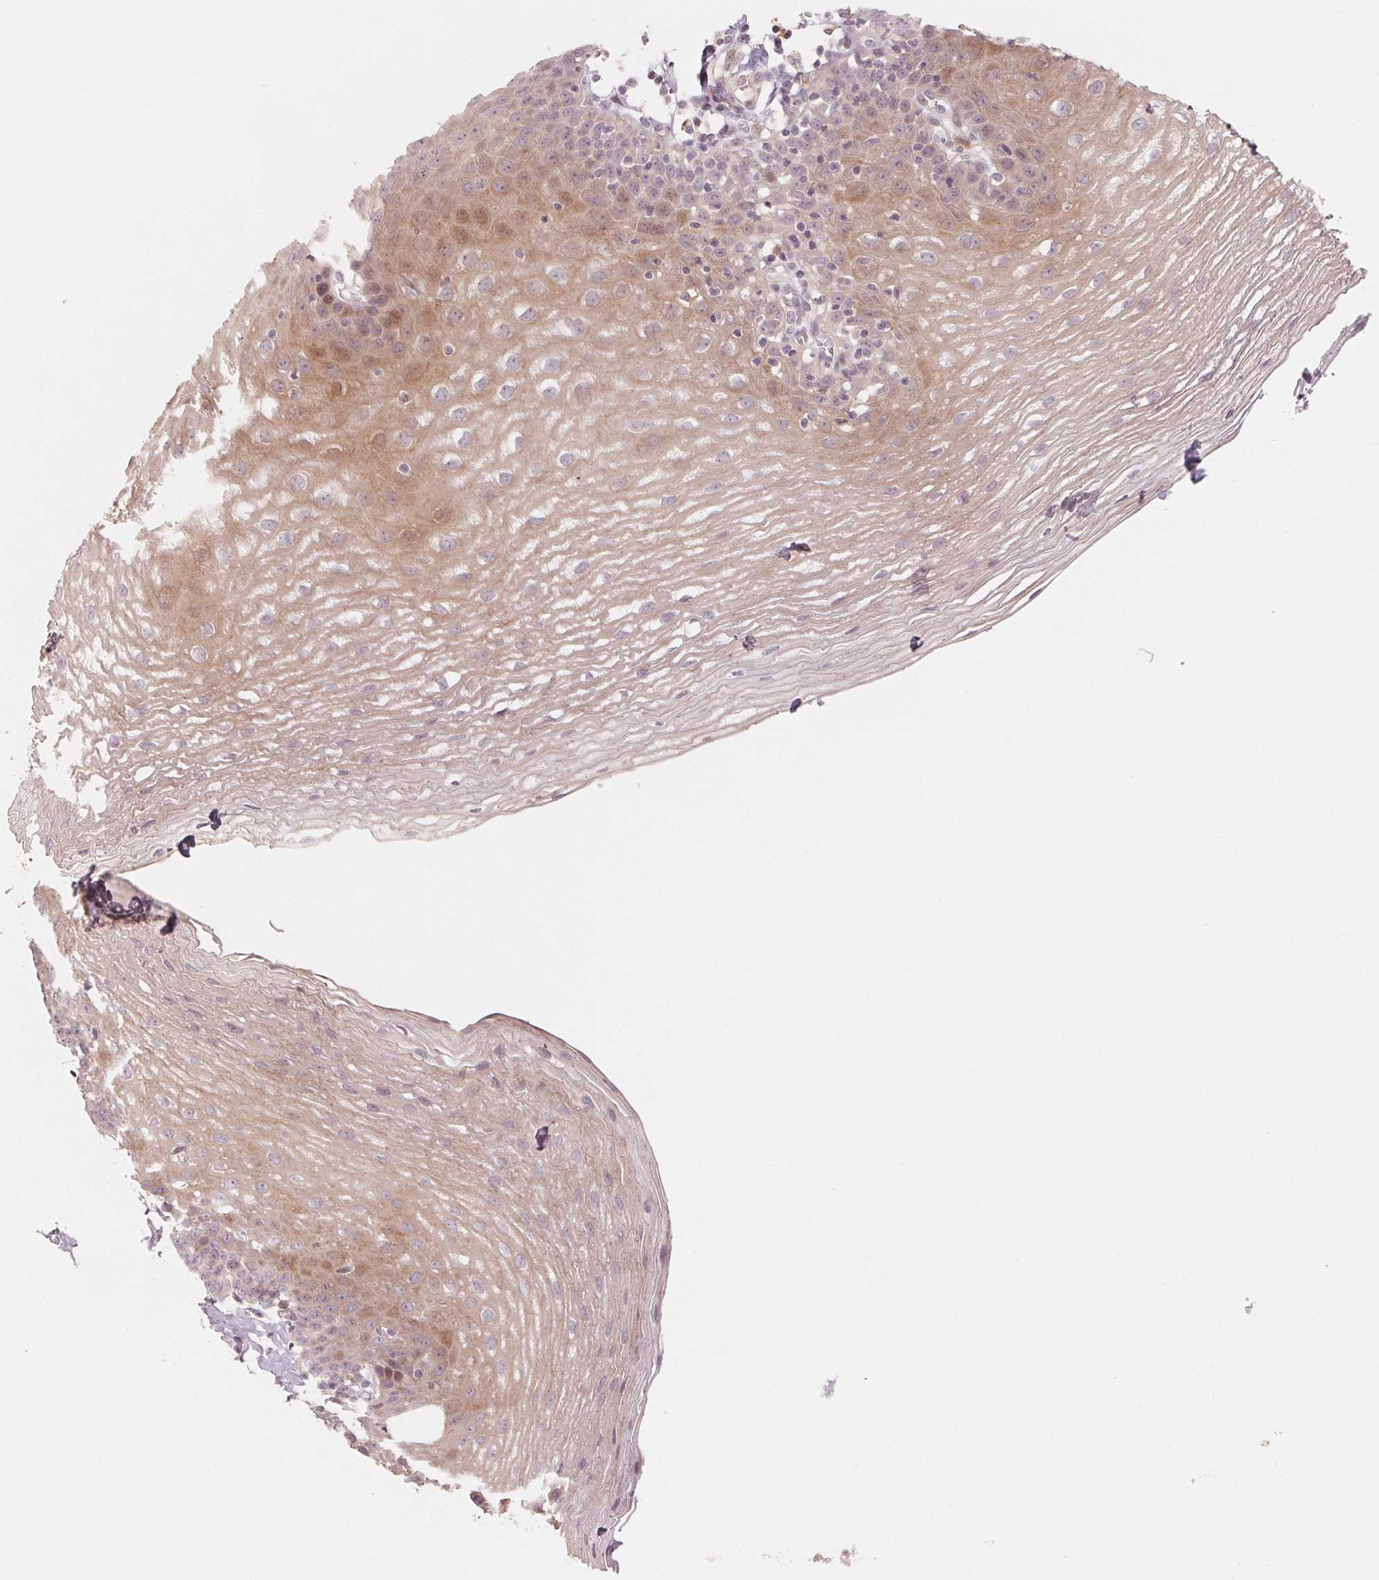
{"staining": {"intensity": "weak", "quantity": "25%-75%", "location": "cytoplasmic/membranous"}, "tissue": "esophagus", "cell_type": "Squamous epithelial cells", "image_type": "normal", "snomed": [{"axis": "morphology", "description": "Normal tissue, NOS"}, {"axis": "topography", "description": "Esophagus"}], "caption": "Protein staining reveals weak cytoplasmic/membranous staining in approximately 25%-75% of squamous epithelial cells in benign esophagus. The staining was performed using DAB (3,3'-diaminobenzidine) to visualize the protein expression in brown, while the nuclei were stained in blue with hematoxylin (Magnification: 20x).", "gene": "DENND2C", "patient": {"sex": "female", "age": 81}}